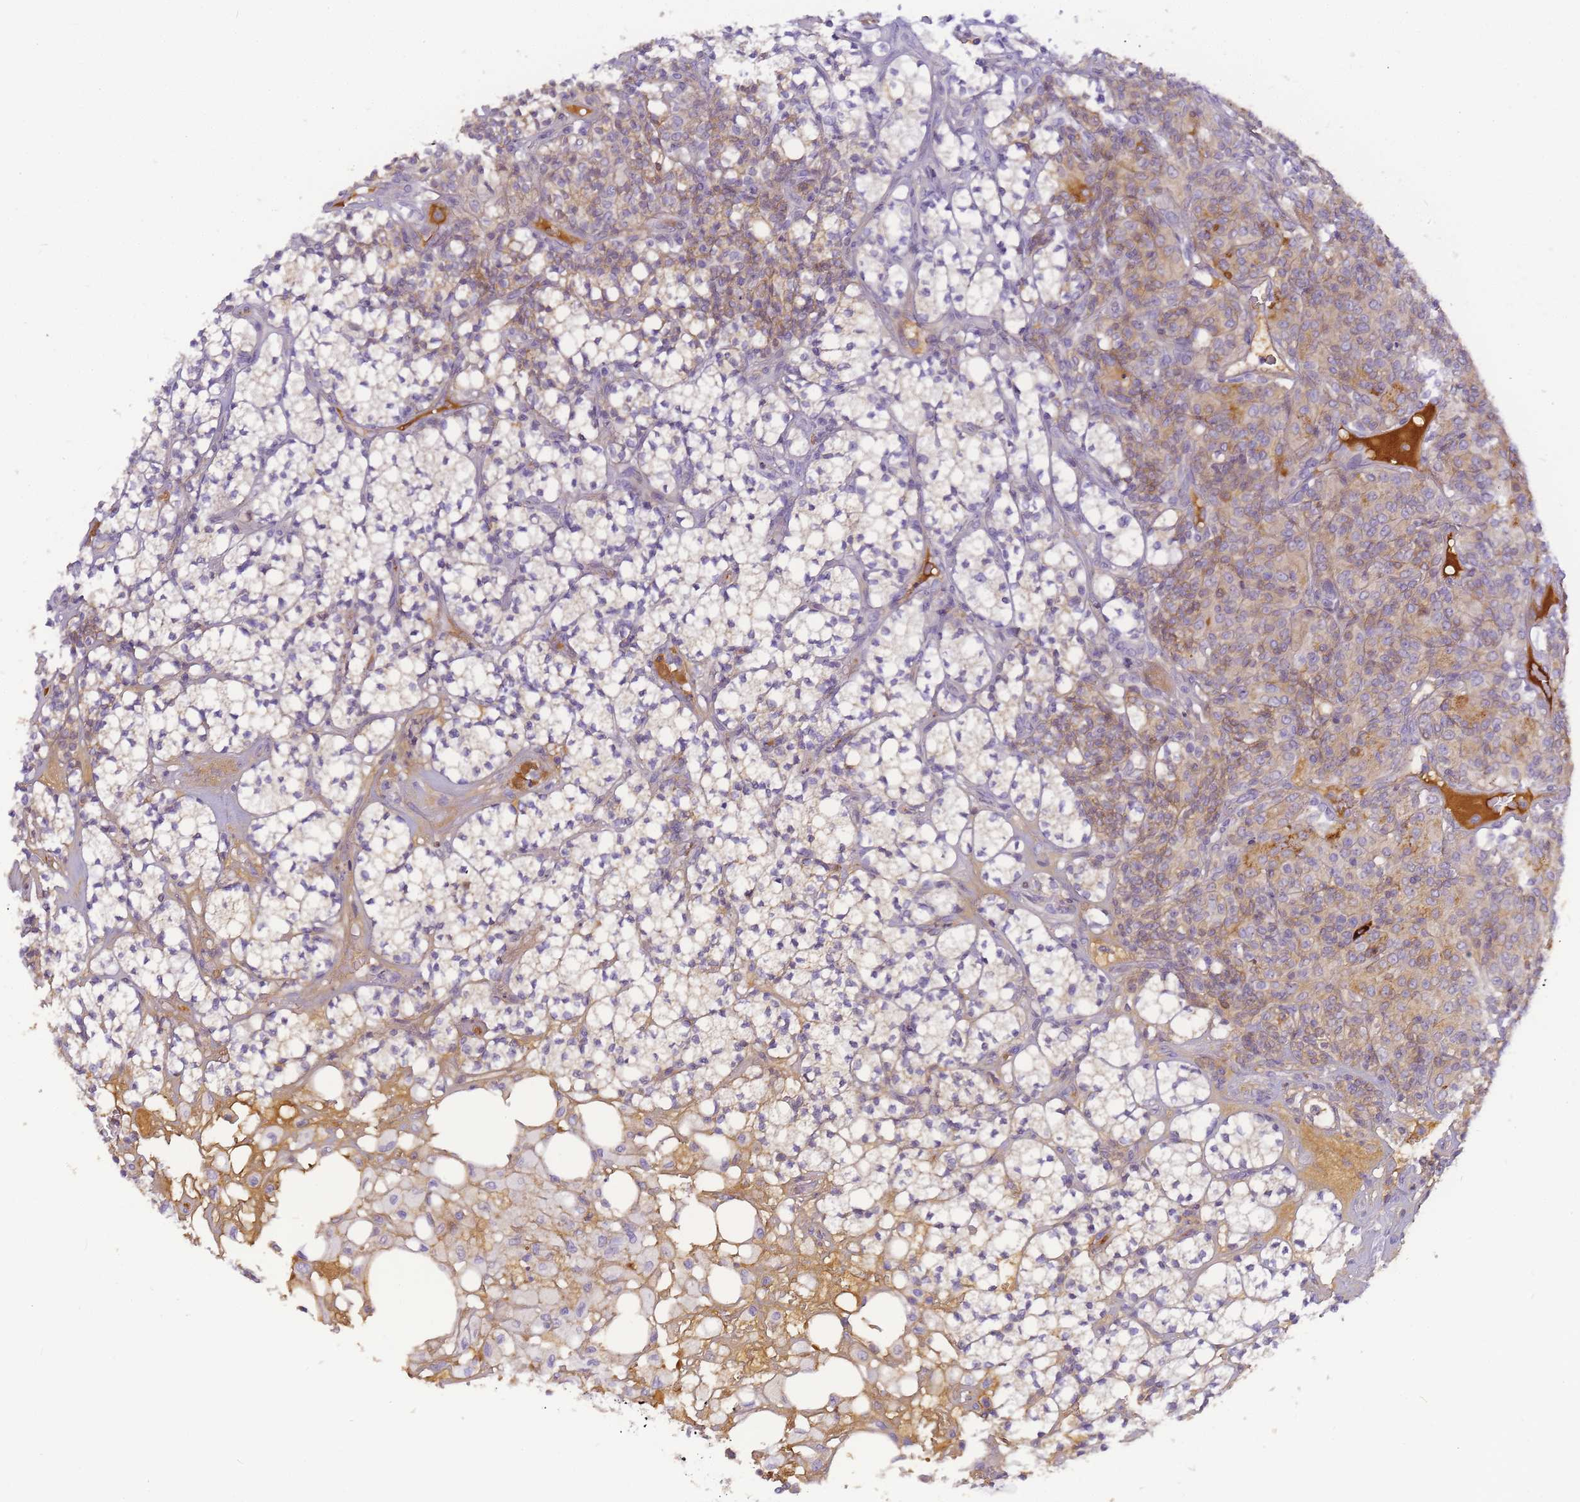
{"staining": {"intensity": "negative", "quantity": "none", "location": "none"}, "tissue": "renal cancer", "cell_type": "Tumor cells", "image_type": "cancer", "snomed": [{"axis": "morphology", "description": "Adenocarcinoma, NOS"}, {"axis": "topography", "description": "Kidney"}], "caption": "There is no significant staining in tumor cells of adenocarcinoma (renal).", "gene": "RRAD", "patient": {"sex": "male", "age": 77}}